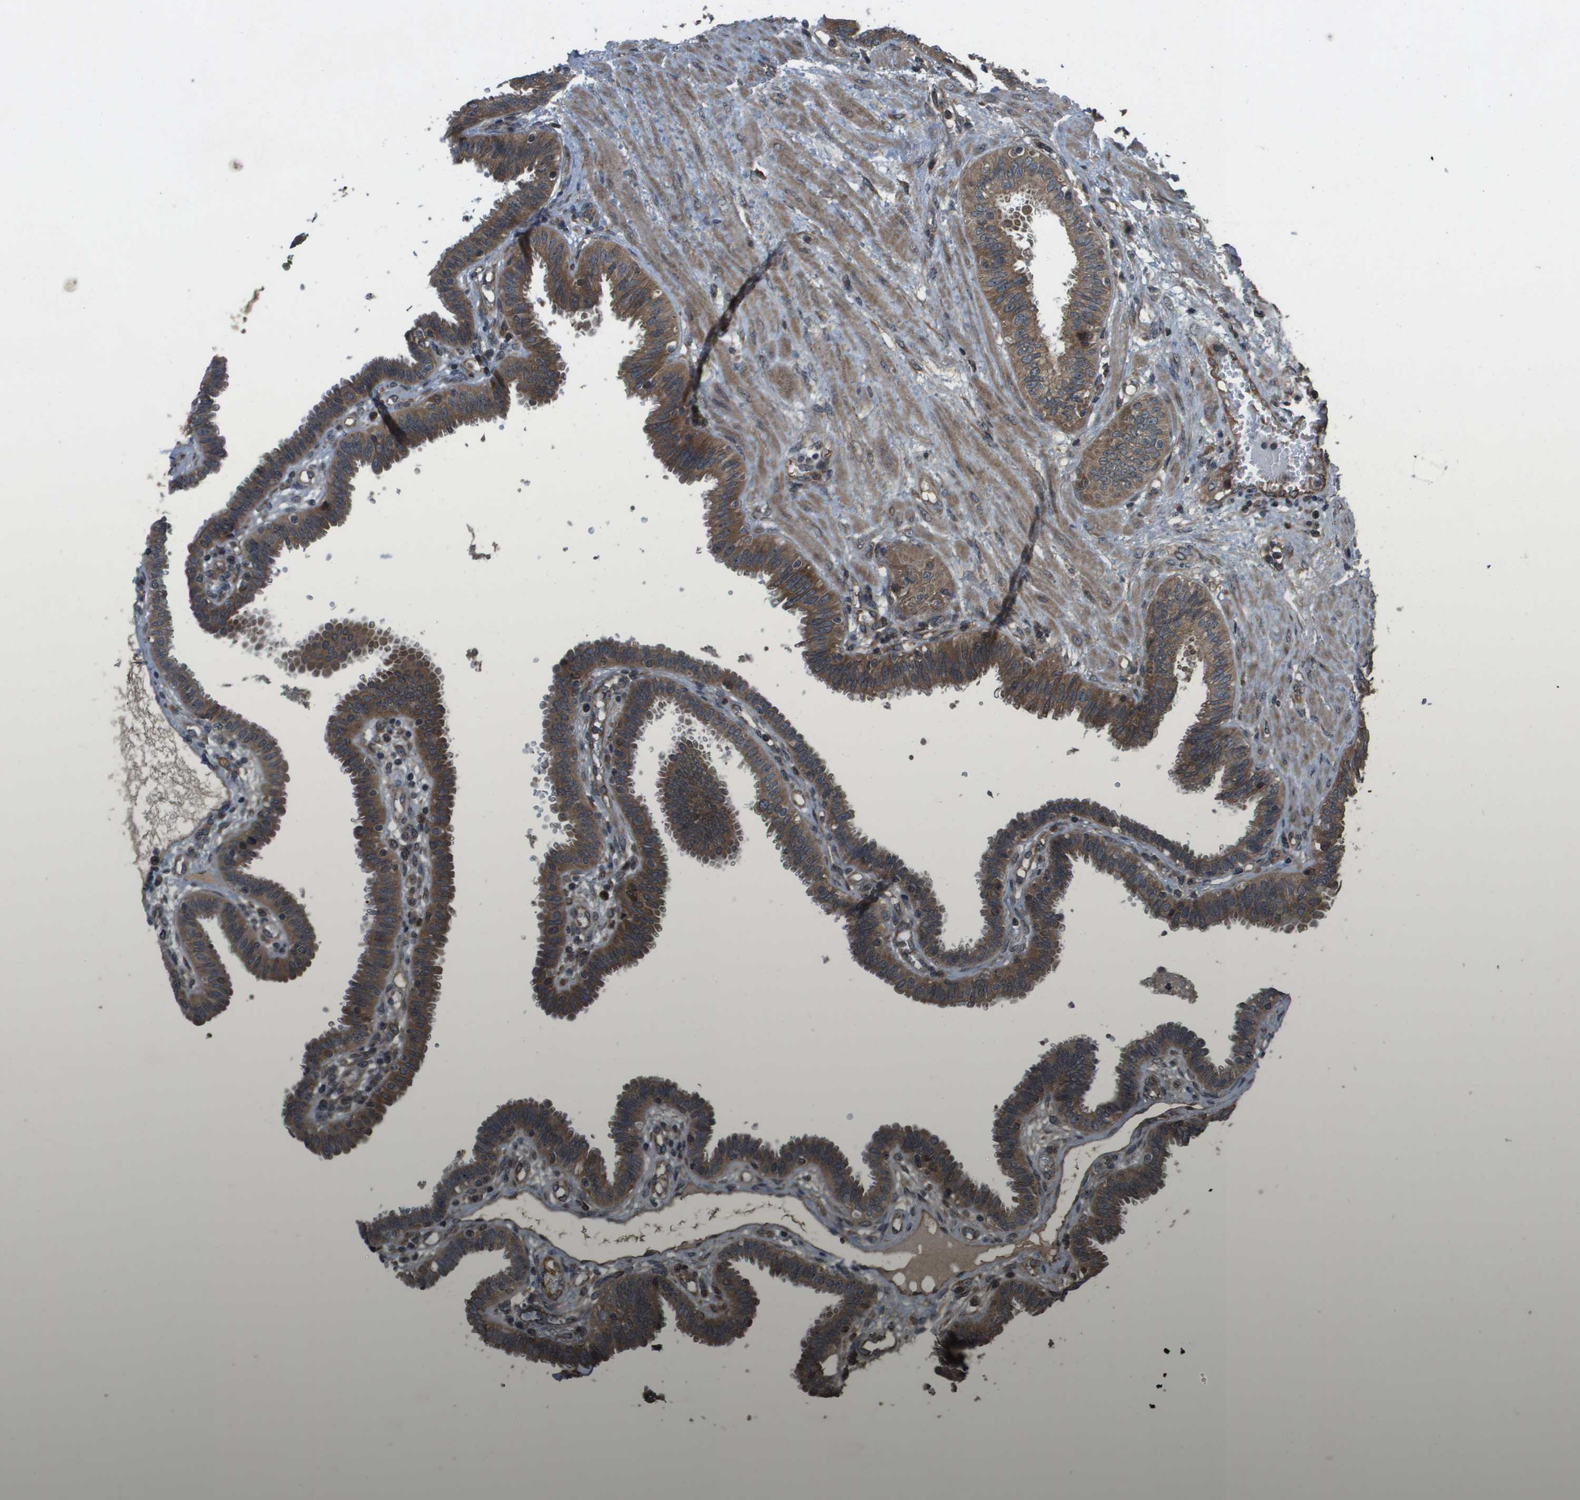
{"staining": {"intensity": "weak", "quantity": ">75%", "location": "cytoplasmic/membranous"}, "tissue": "fallopian tube", "cell_type": "Glandular cells", "image_type": "normal", "snomed": [{"axis": "morphology", "description": "Normal tissue, NOS"}, {"axis": "topography", "description": "Fallopian tube"}], "caption": "Immunohistochemistry histopathology image of benign fallopian tube: fallopian tube stained using IHC demonstrates low levels of weak protein expression localized specifically in the cytoplasmic/membranous of glandular cells, appearing as a cytoplasmic/membranous brown color.", "gene": "SPTLC1", "patient": {"sex": "female", "age": 32}}